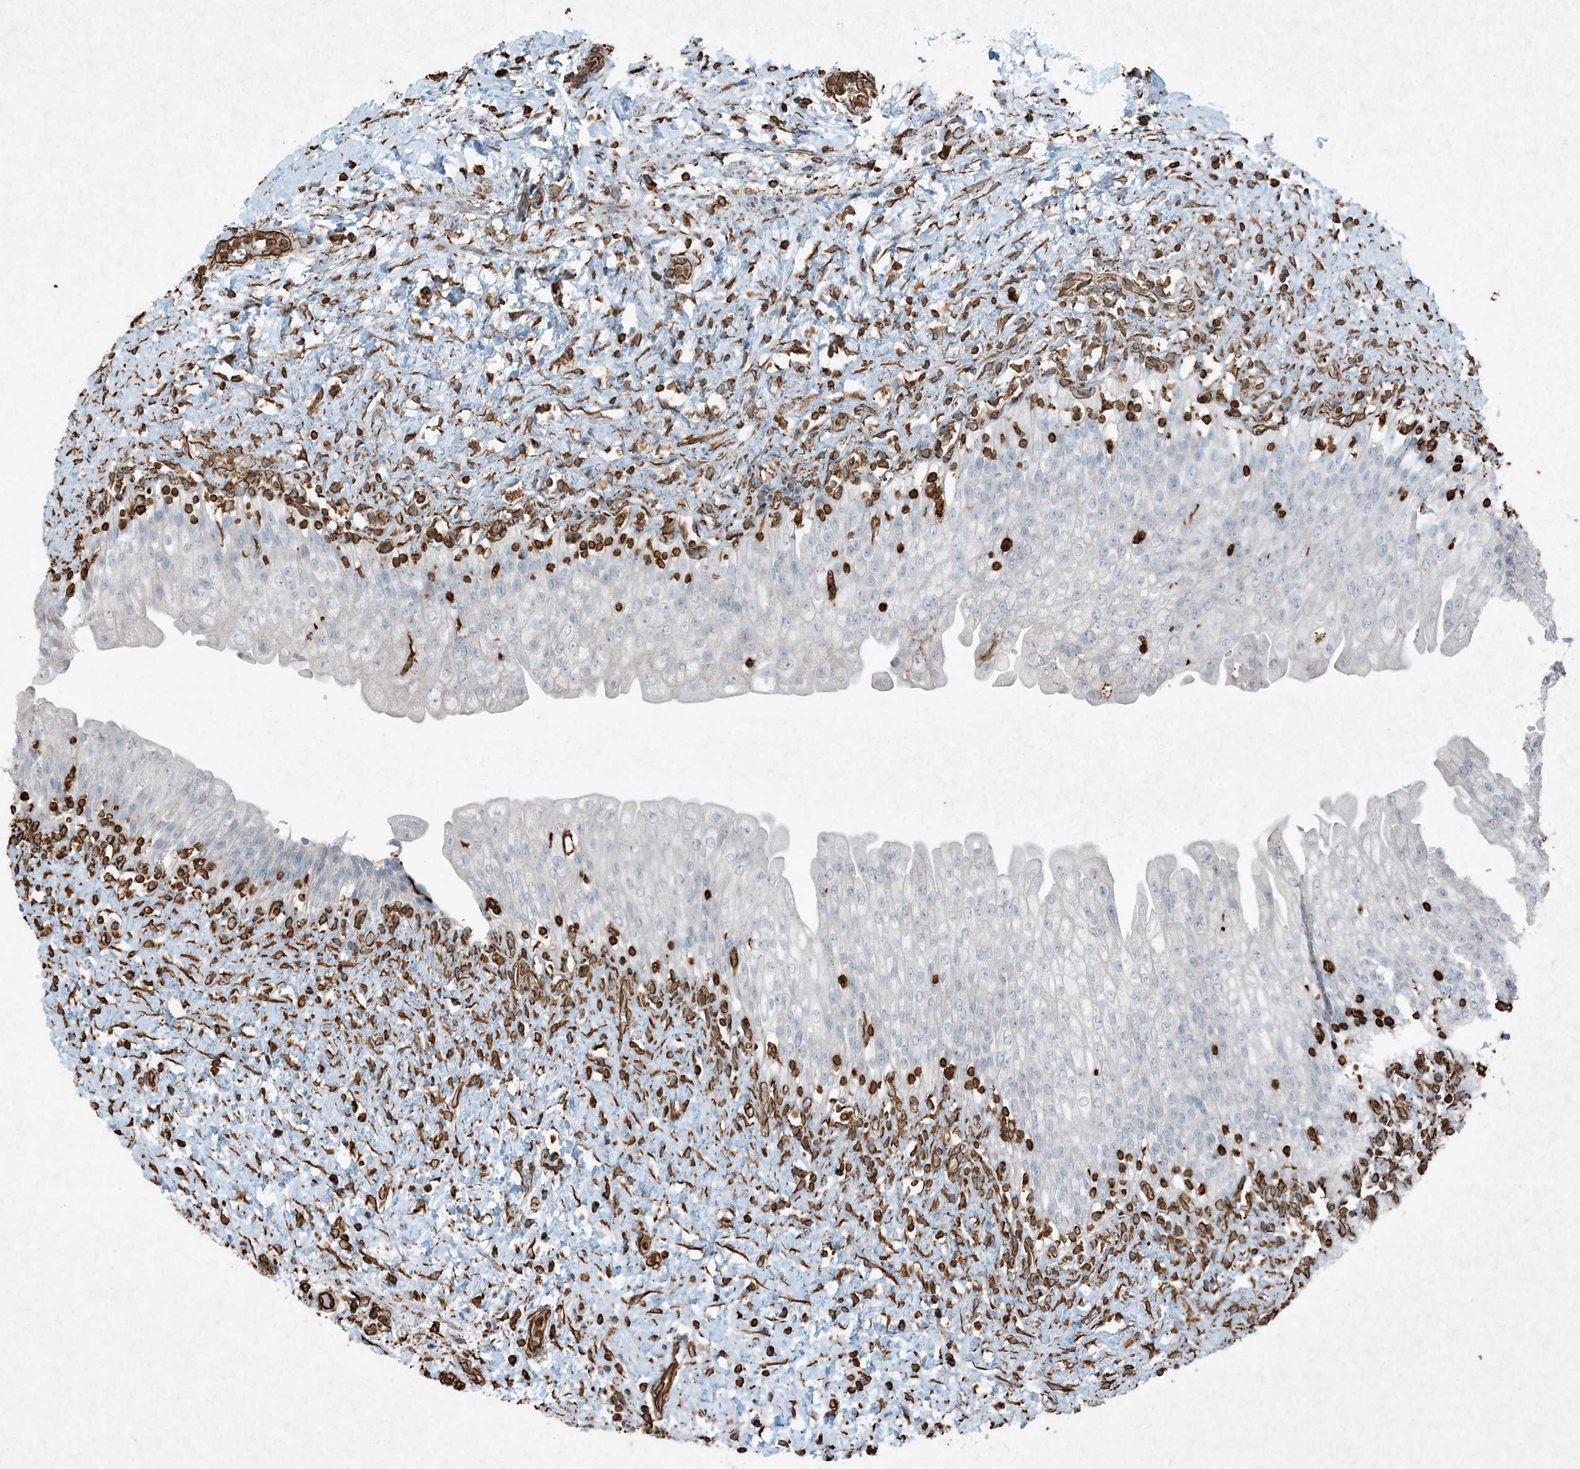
{"staining": {"intensity": "negative", "quantity": "none", "location": "none"}, "tissue": "urinary bladder", "cell_type": "Urothelial cells", "image_type": "normal", "snomed": [{"axis": "morphology", "description": "Normal tissue, NOS"}, {"axis": "topography", "description": "Urinary bladder"}], "caption": "IHC histopathology image of normal urinary bladder: human urinary bladder stained with DAB (3,3'-diaminobenzidine) shows no significant protein positivity in urothelial cells.", "gene": "RYK", "patient": {"sex": "female", "age": 27}}